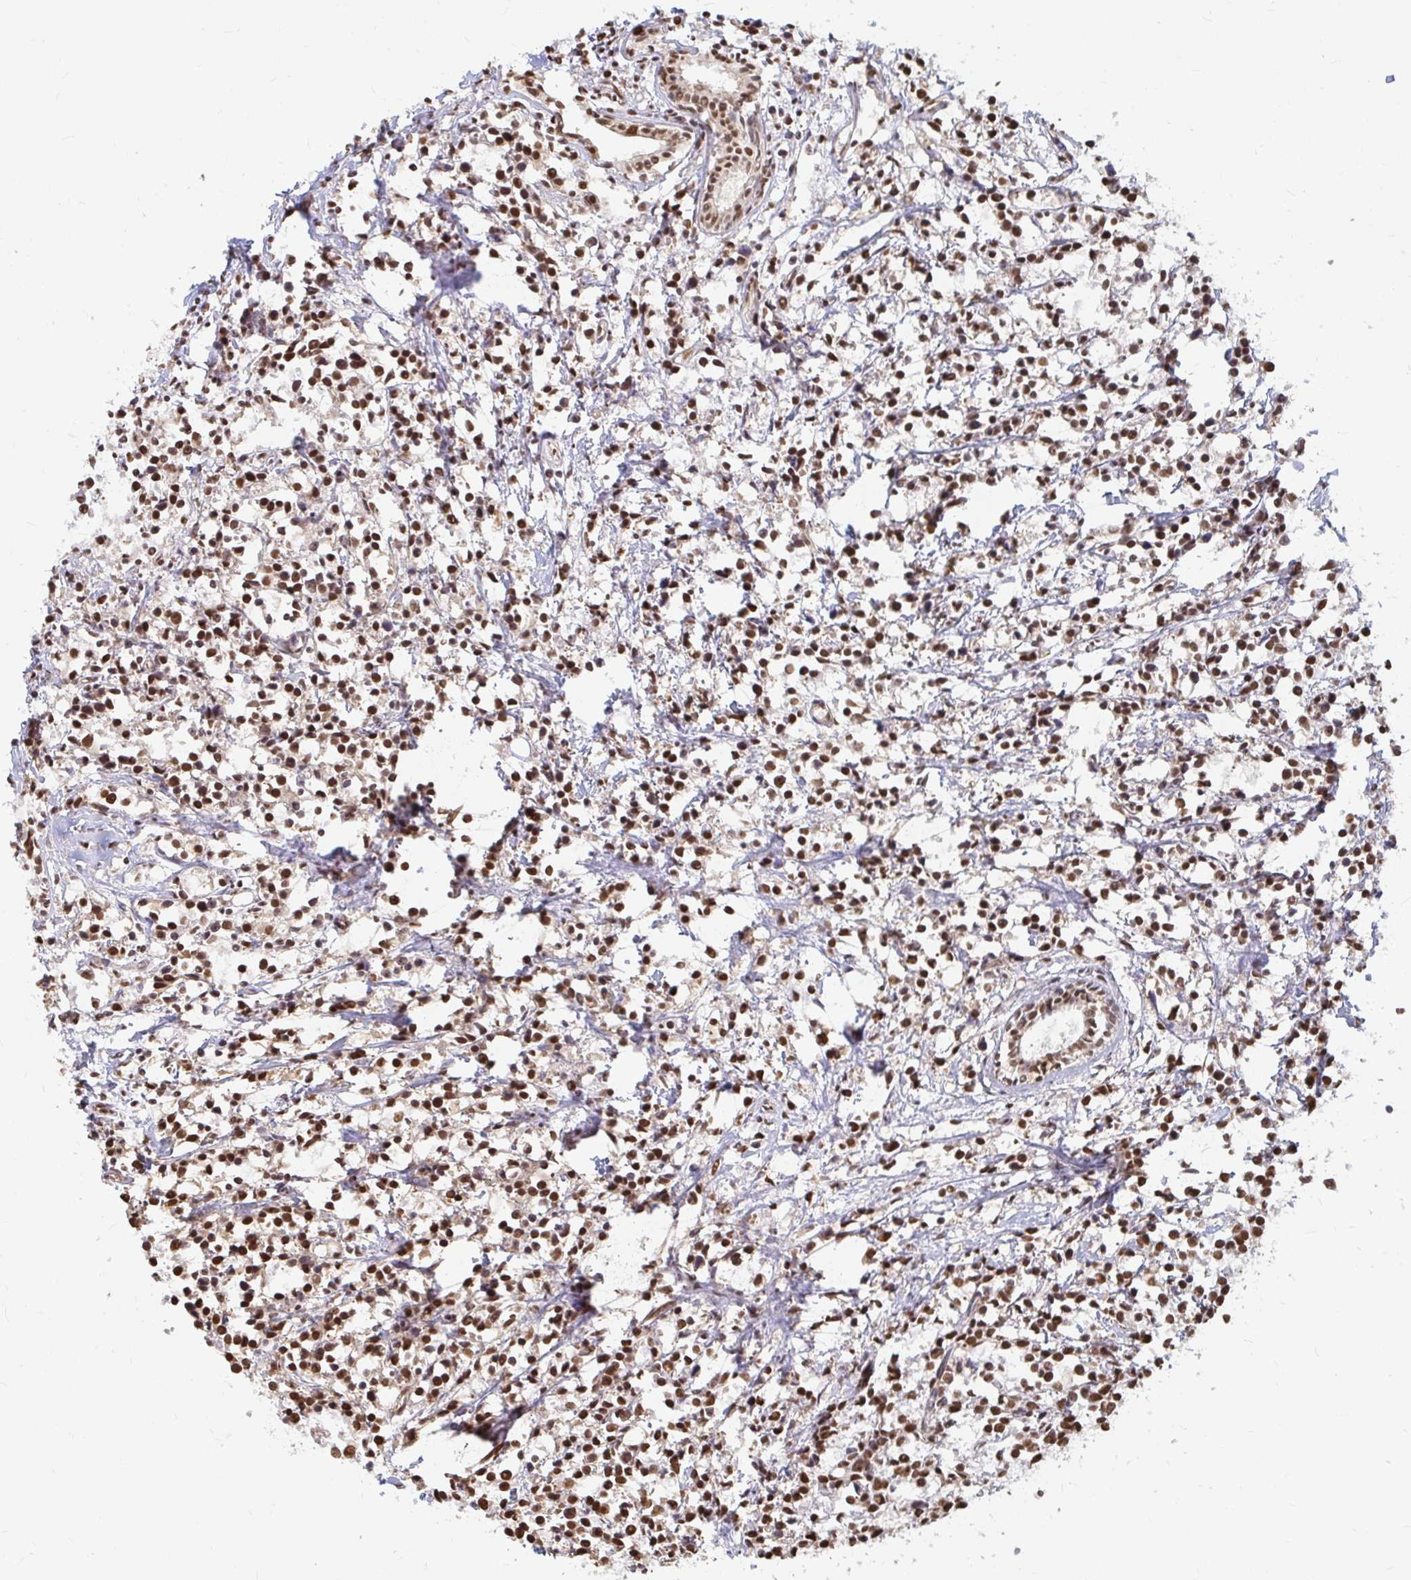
{"staining": {"intensity": "strong", "quantity": ">75%", "location": "nuclear"}, "tissue": "breast cancer", "cell_type": "Tumor cells", "image_type": "cancer", "snomed": [{"axis": "morphology", "description": "Duct carcinoma"}, {"axis": "topography", "description": "Breast"}], "caption": "High-power microscopy captured an immunohistochemistry (IHC) micrograph of breast cancer (intraductal carcinoma), revealing strong nuclear expression in approximately >75% of tumor cells.", "gene": "HNRNPU", "patient": {"sex": "female", "age": 80}}